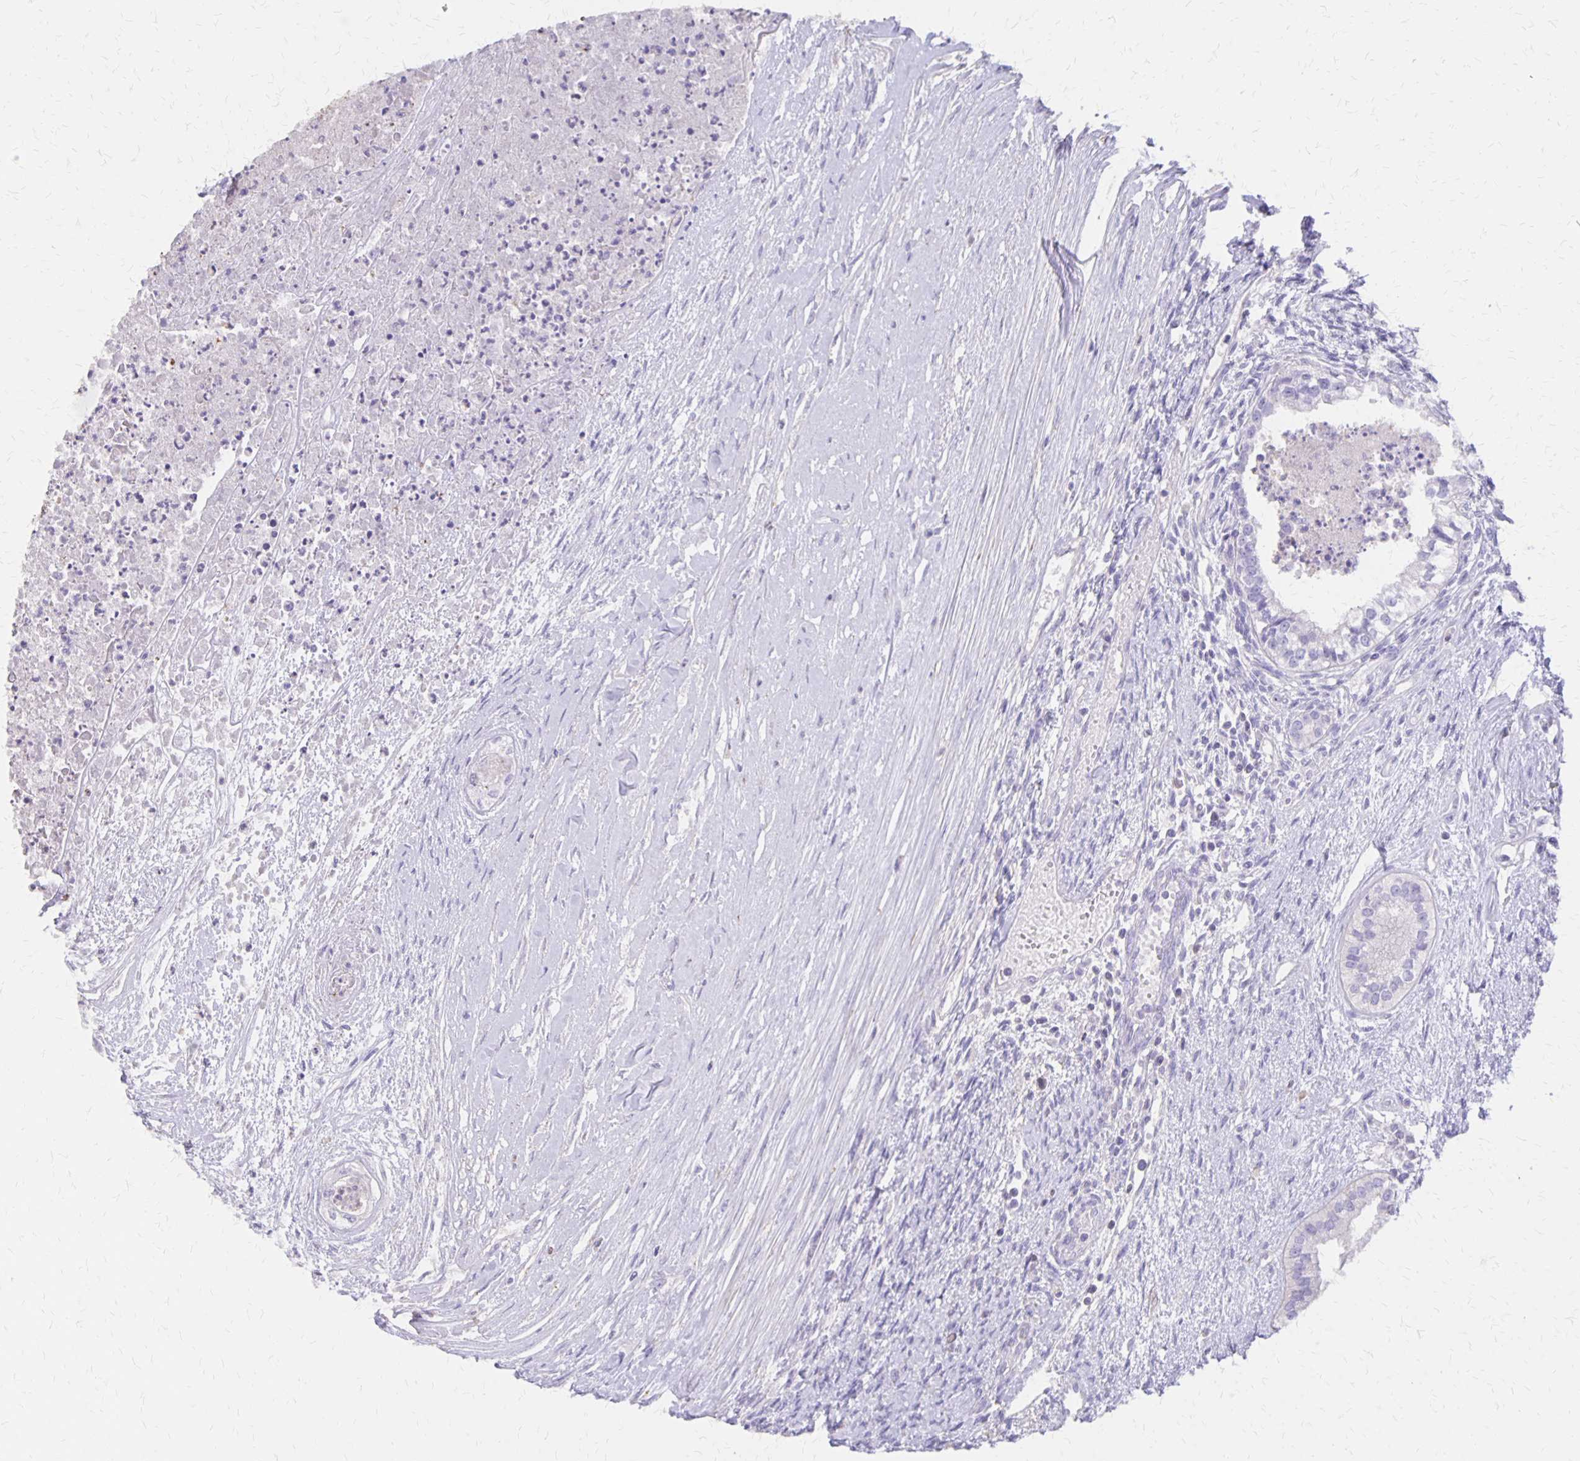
{"staining": {"intensity": "negative", "quantity": "none", "location": "none"}, "tissue": "testis cancer", "cell_type": "Tumor cells", "image_type": "cancer", "snomed": [{"axis": "morphology", "description": "Carcinoma, Embryonal, NOS"}, {"axis": "topography", "description": "Testis"}], "caption": "A high-resolution histopathology image shows IHC staining of testis embryonal carcinoma, which exhibits no significant positivity in tumor cells.", "gene": "SEPTIN5", "patient": {"sex": "male", "age": 37}}